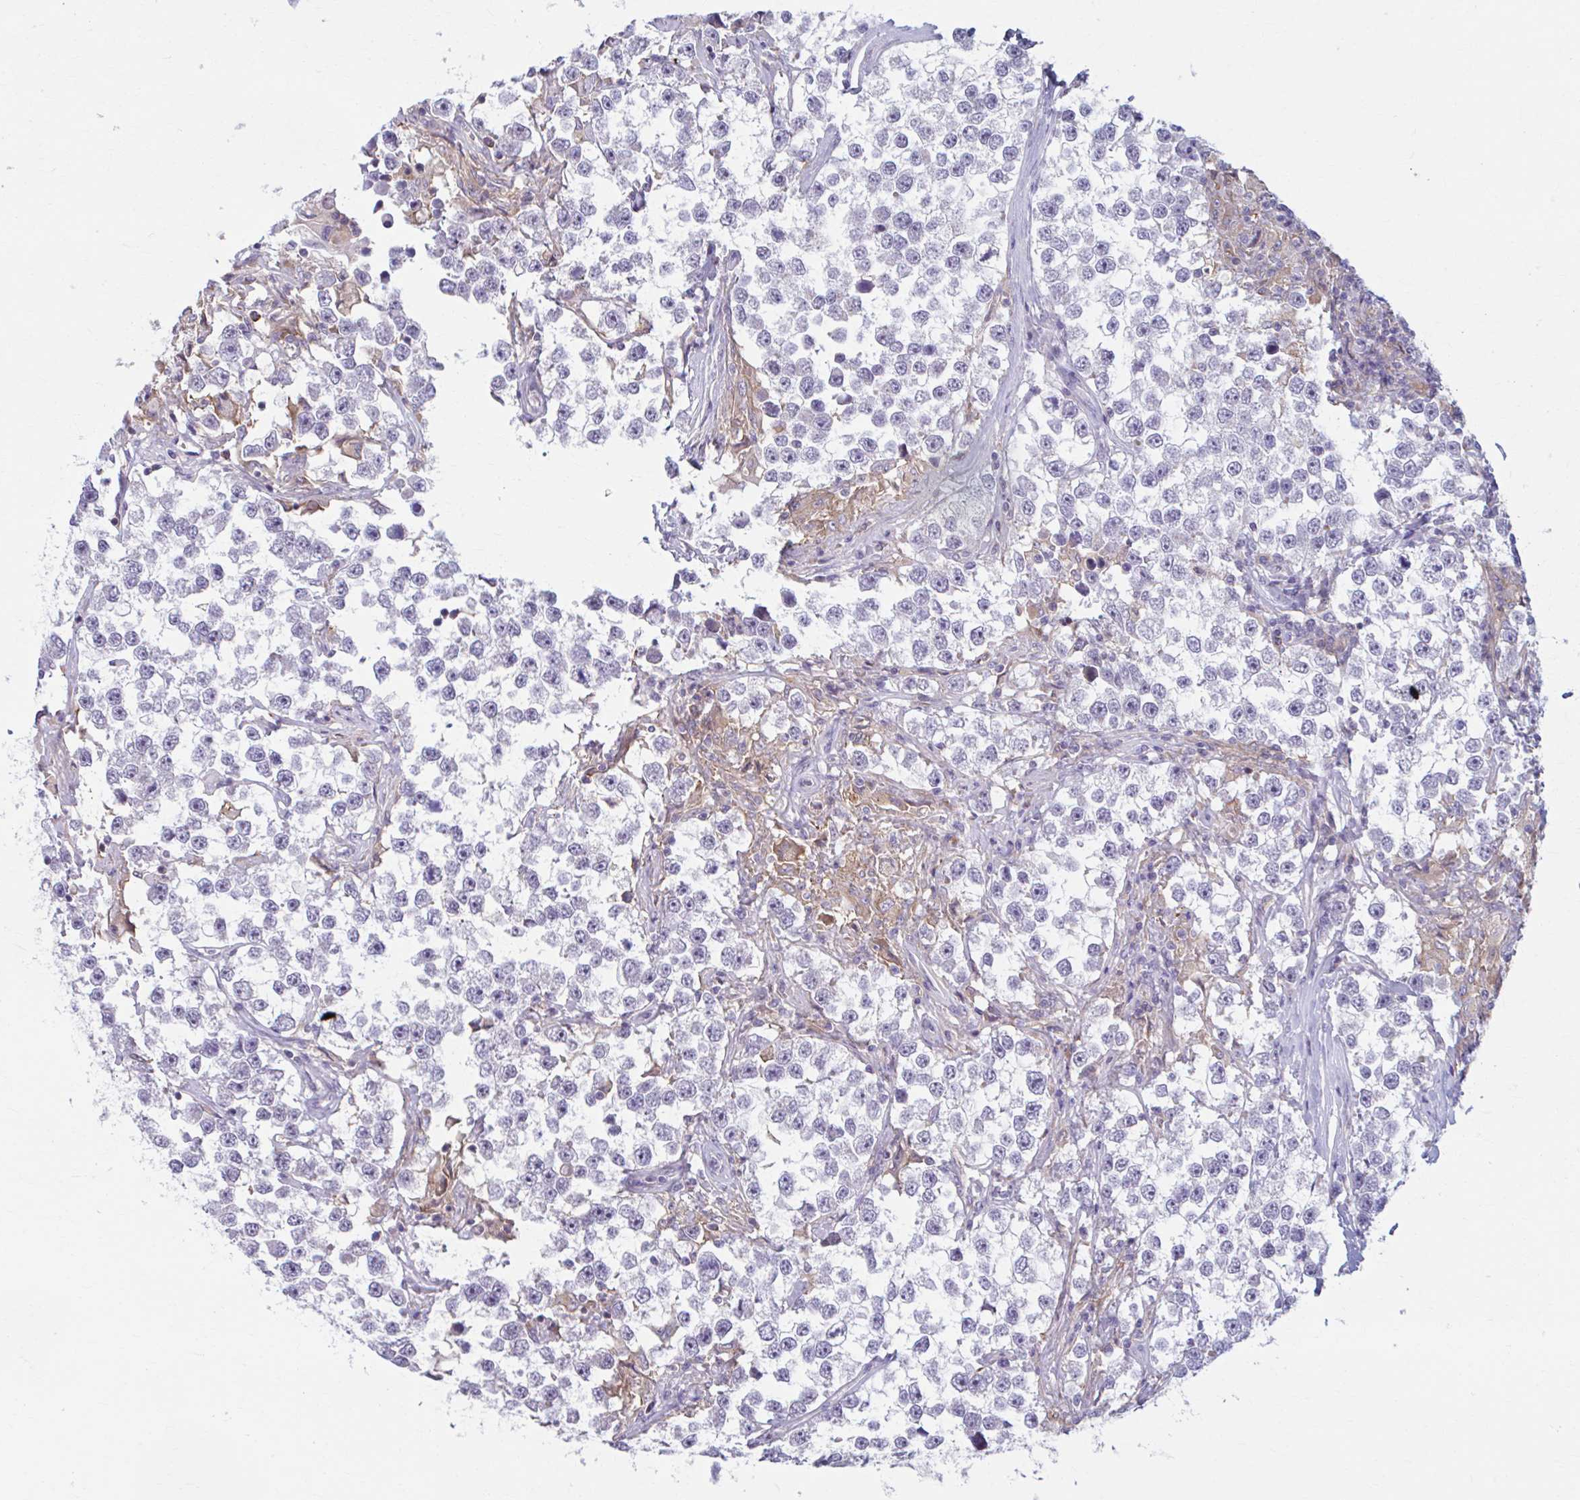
{"staining": {"intensity": "negative", "quantity": "none", "location": "none"}, "tissue": "testis cancer", "cell_type": "Tumor cells", "image_type": "cancer", "snomed": [{"axis": "morphology", "description": "Seminoma, NOS"}, {"axis": "topography", "description": "Testis"}], "caption": "IHC photomicrograph of neoplastic tissue: testis seminoma stained with DAB shows no significant protein positivity in tumor cells.", "gene": "ADAT3", "patient": {"sex": "male", "age": 46}}